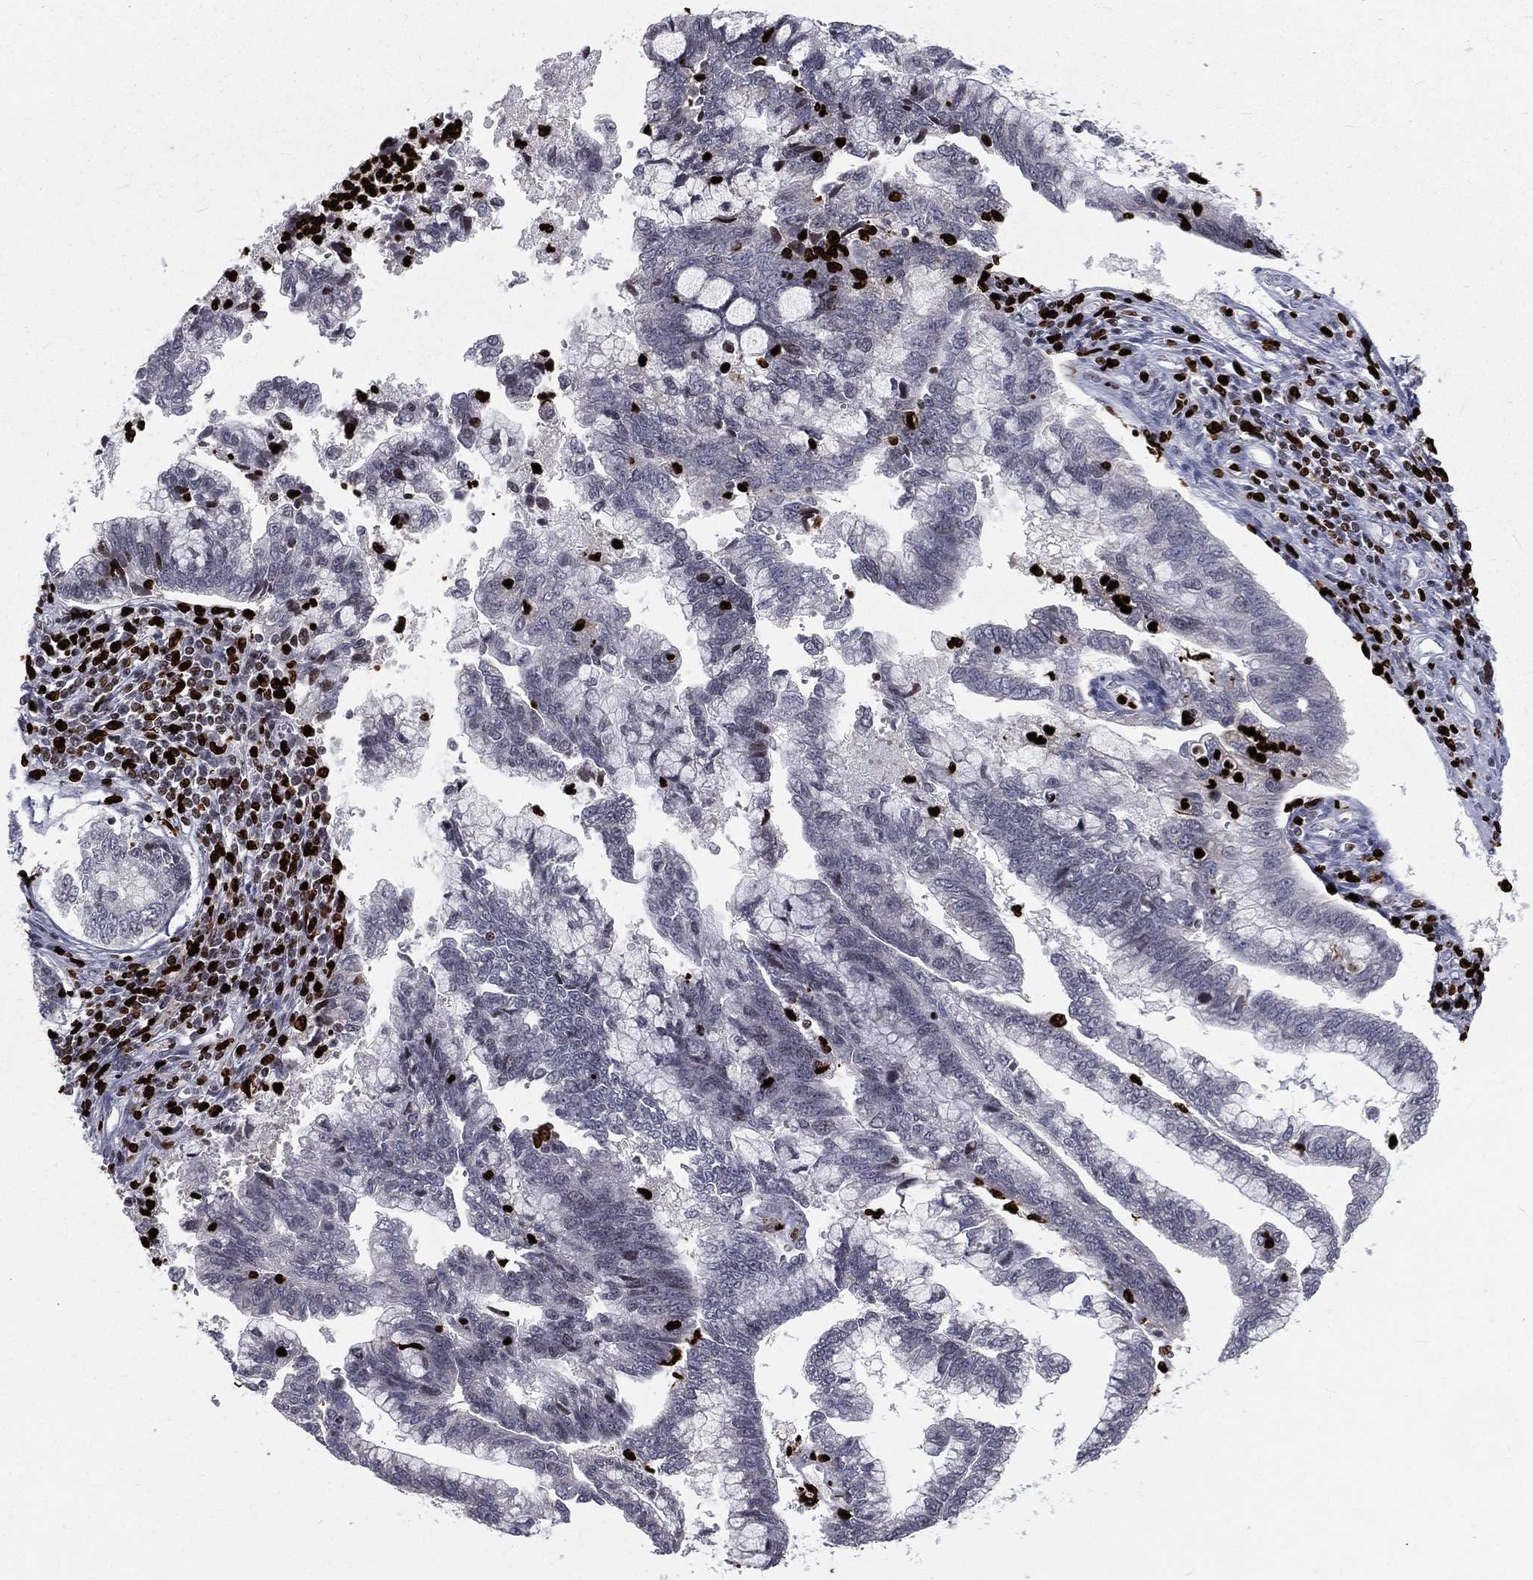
{"staining": {"intensity": "negative", "quantity": "none", "location": "none"}, "tissue": "cervical cancer", "cell_type": "Tumor cells", "image_type": "cancer", "snomed": [{"axis": "morphology", "description": "Adenocarcinoma, NOS"}, {"axis": "topography", "description": "Cervix"}], "caption": "High magnification brightfield microscopy of adenocarcinoma (cervical) stained with DAB (3,3'-diaminobenzidine) (brown) and counterstained with hematoxylin (blue): tumor cells show no significant expression.", "gene": "MNDA", "patient": {"sex": "female", "age": 44}}